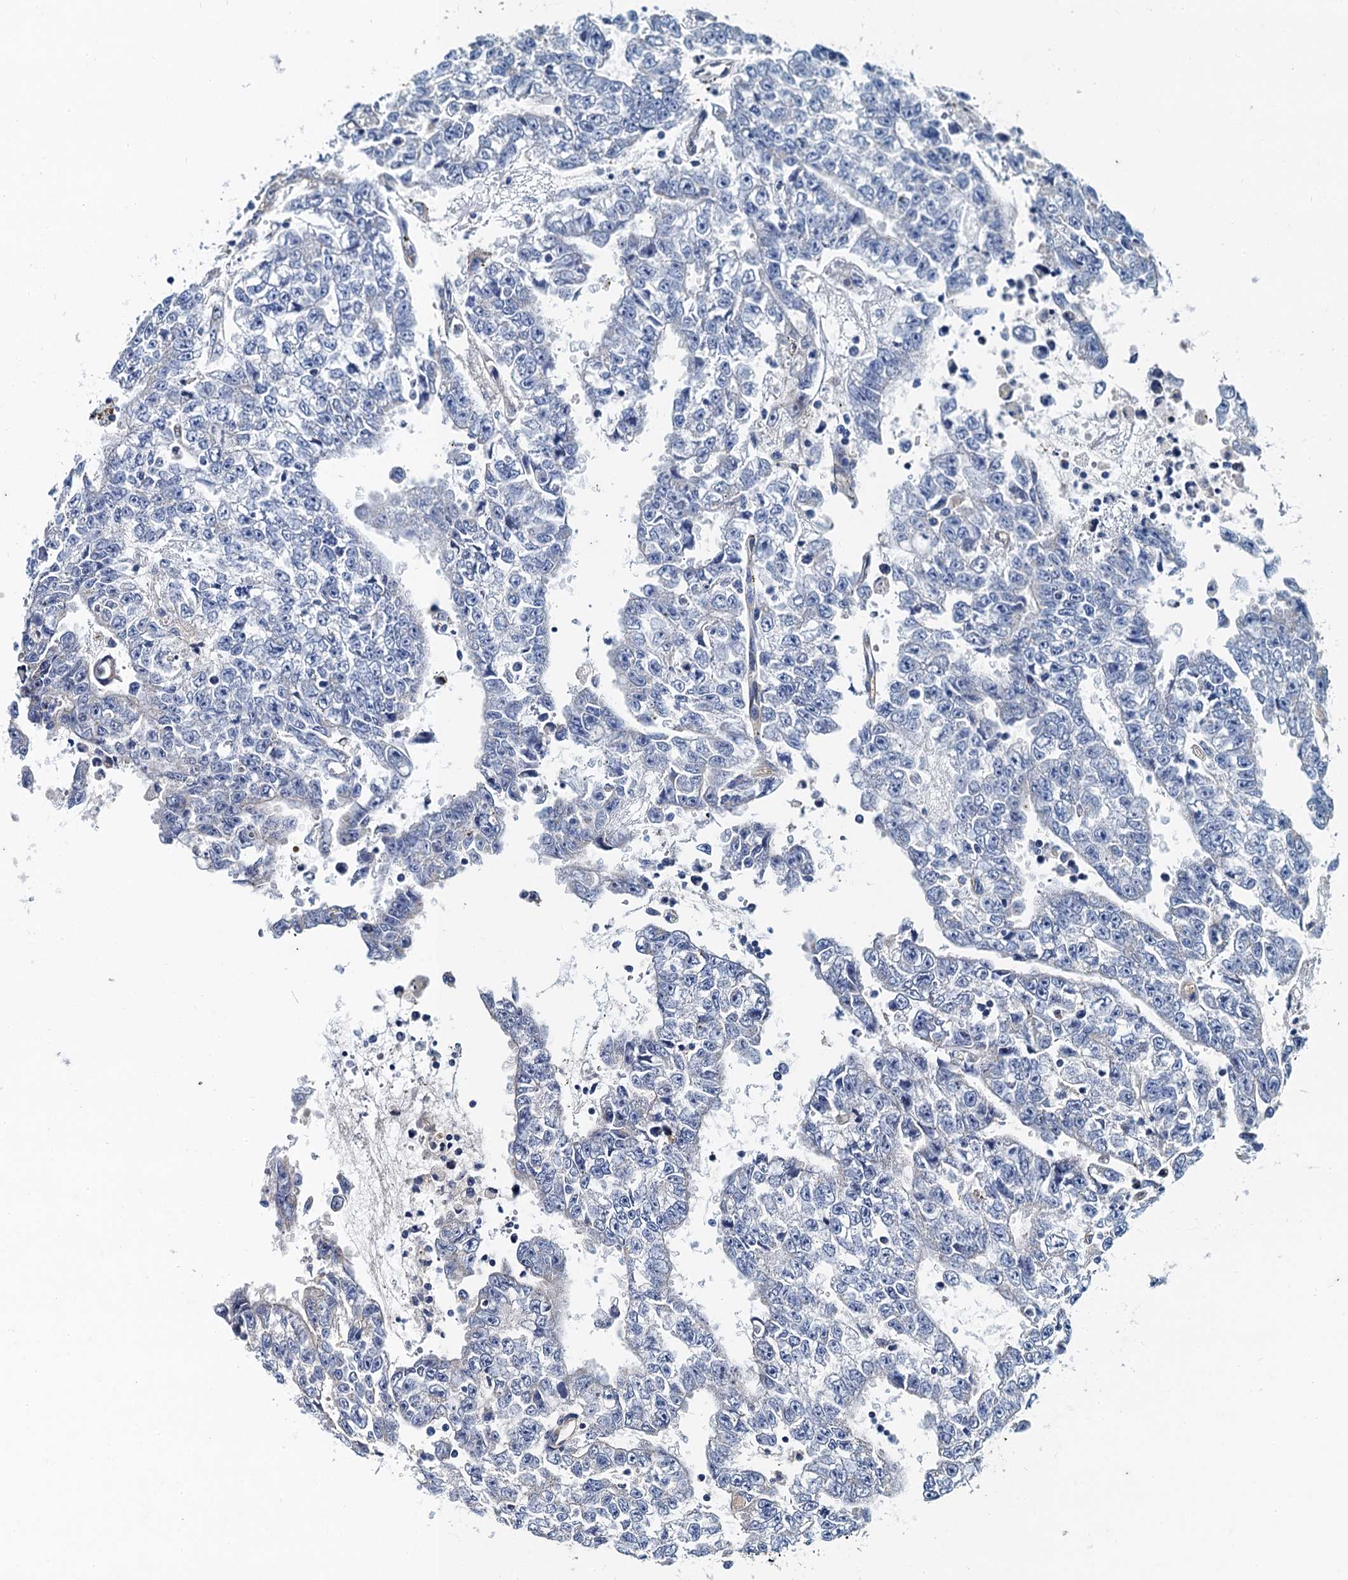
{"staining": {"intensity": "negative", "quantity": "none", "location": "none"}, "tissue": "testis cancer", "cell_type": "Tumor cells", "image_type": "cancer", "snomed": [{"axis": "morphology", "description": "Carcinoma, Embryonal, NOS"}, {"axis": "topography", "description": "Testis"}], "caption": "A high-resolution histopathology image shows immunohistochemistry (IHC) staining of embryonal carcinoma (testis), which reveals no significant expression in tumor cells. Nuclei are stained in blue.", "gene": "NGRN", "patient": {"sex": "male", "age": 25}}